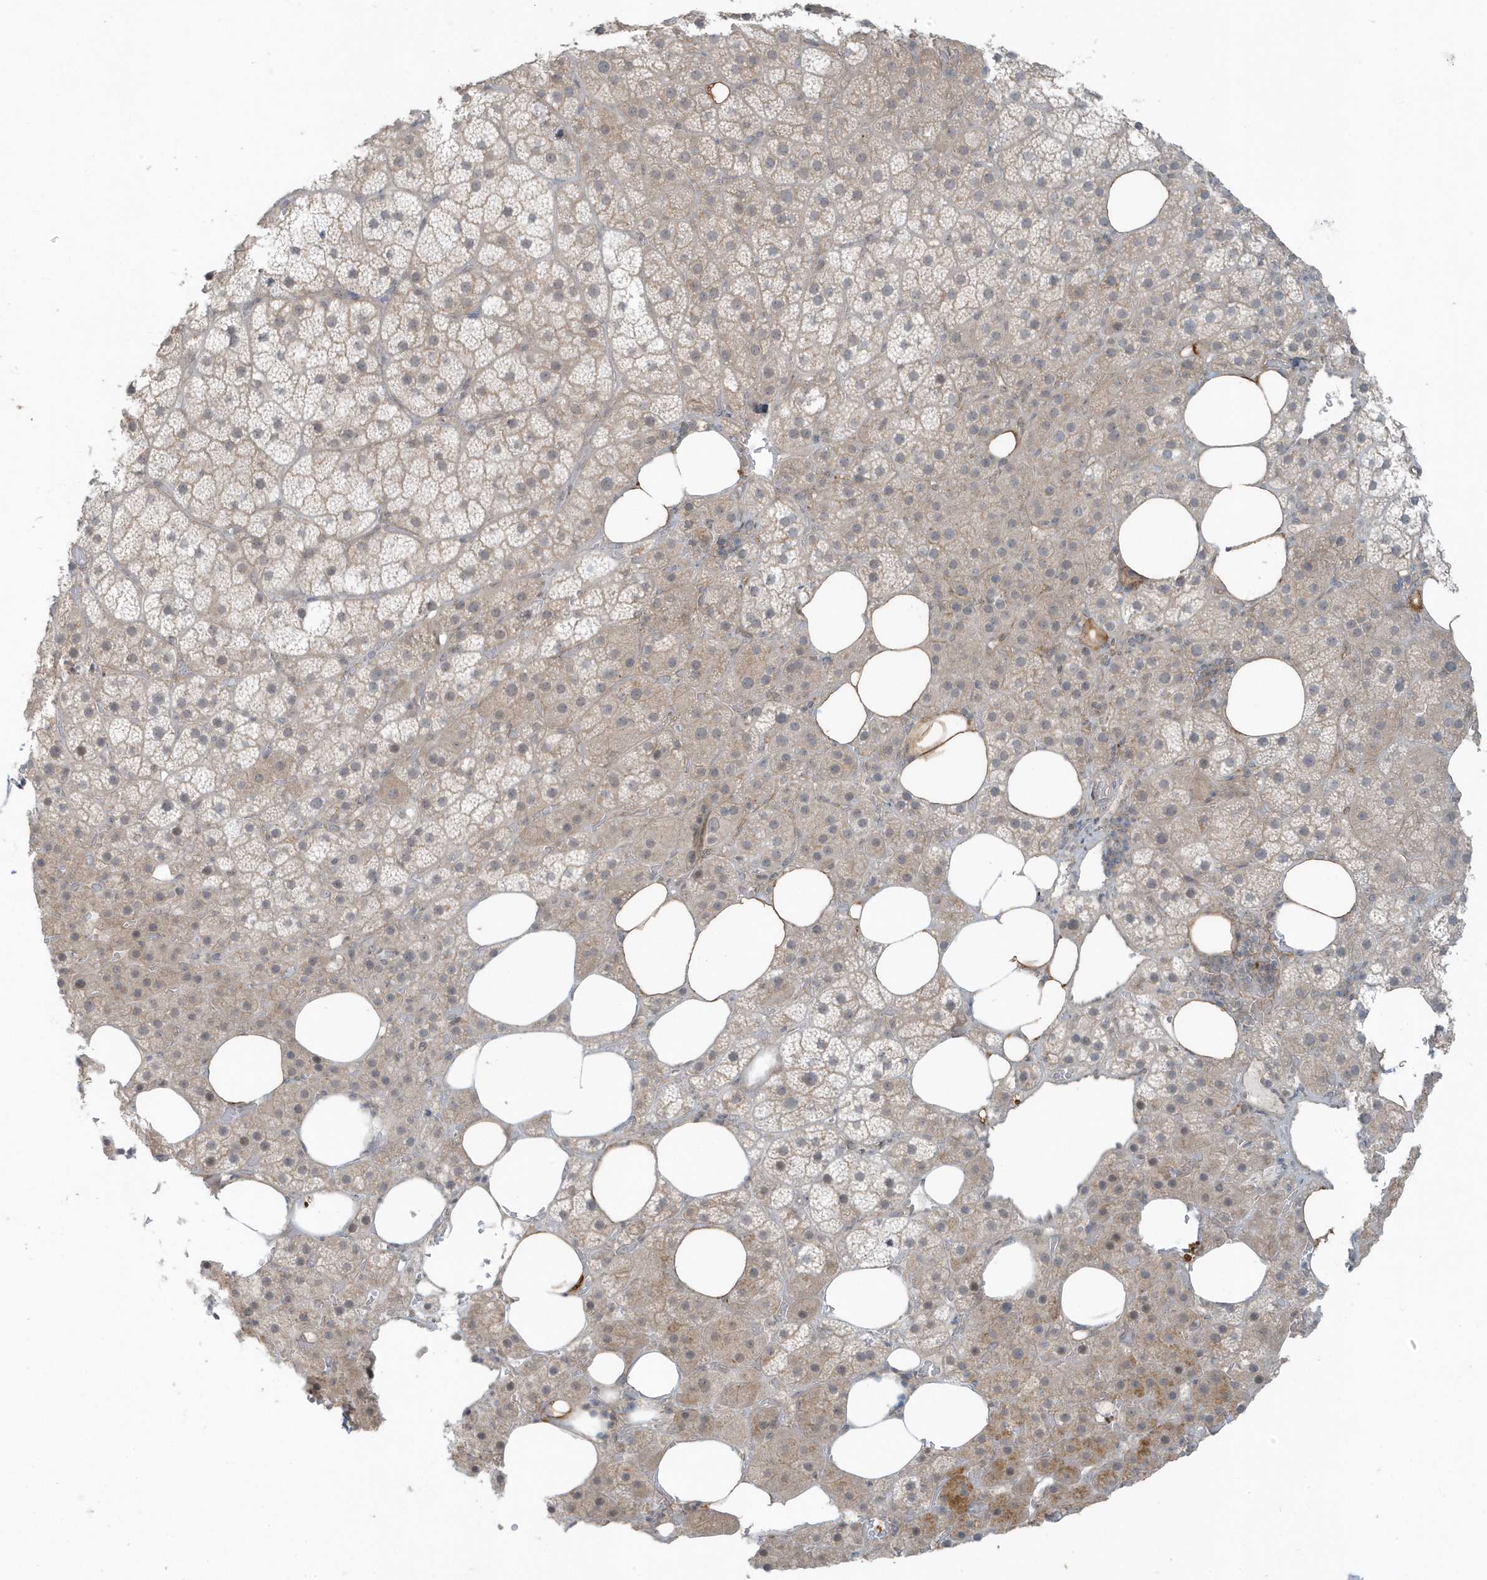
{"staining": {"intensity": "weak", "quantity": "25%-75%", "location": "cytoplasmic/membranous"}, "tissue": "adrenal gland", "cell_type": "Glandular cells", "image_type": "normal", "snomed": [{"axis": "morphology", "description": "Normal tissue, NOS"}, {"axis": "topography", "description": "Adrenal gland"}], "caption": "High-magnification brightfield microscopy of normal adrenal gland stained with DAB (3,3'-diaminobenzidine) (brown) and counterstained with hematoxylin (blue). glandular cells exhibit weak cytoplasmic/membranous positivity is present in approximately25%-75% of cells. Using DAB (brown) and hematoxylin (blue) stains, captured at high magnification using brightfield microscopy.", "gene": "PARD3B", "patient": {"sex": "female", "age": 59}}